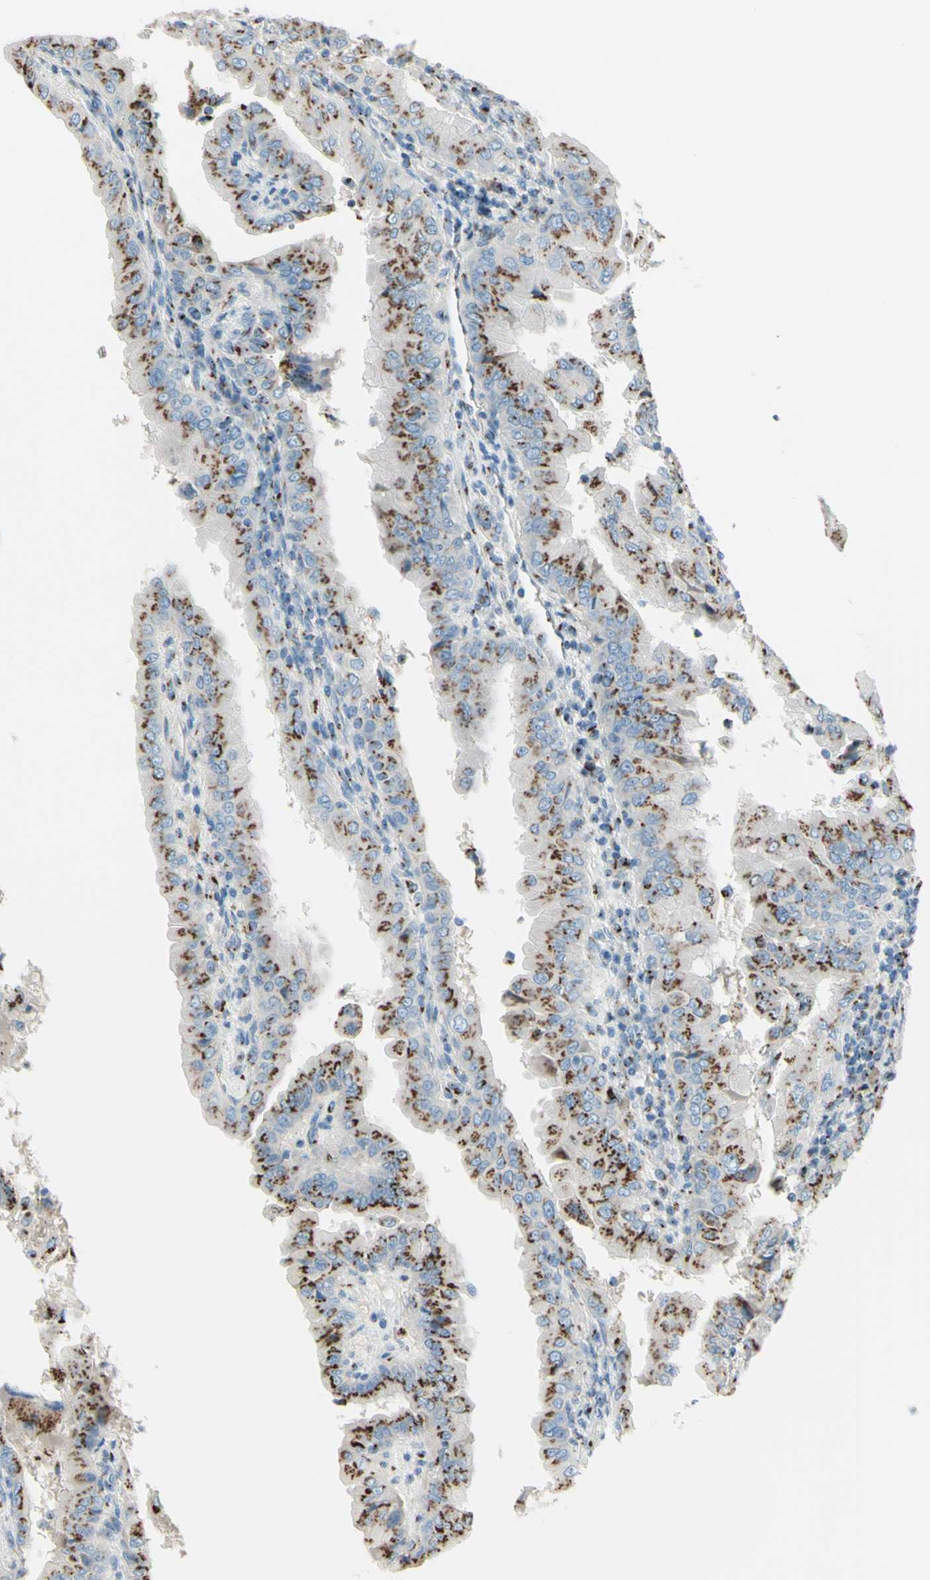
{"staining": {"intensity": "strong", "quantity": ">75%", "location": "cytoplasmic/membranous"}, "tissue": "thyroid cancer", "cell_type": "Tumor cells", "image_type": "cancer", "snomed": [{"axis": "morphology", "description": "Papillary adenocarcinoma, NOS"}, {"axis": "topography", "description": "Thyroid gland"}], "caption": "A histopathology image of papillary adenocarcinoma (thyroid) stained for a protein exhibits strong cytoplasmic/membranous brown staining in tumor cells. (brown staining indicates protein expression, while blue staining denotes nuclei).", "gene": "B4GALT1", "patient": {"sex": "male", "age": 33}}